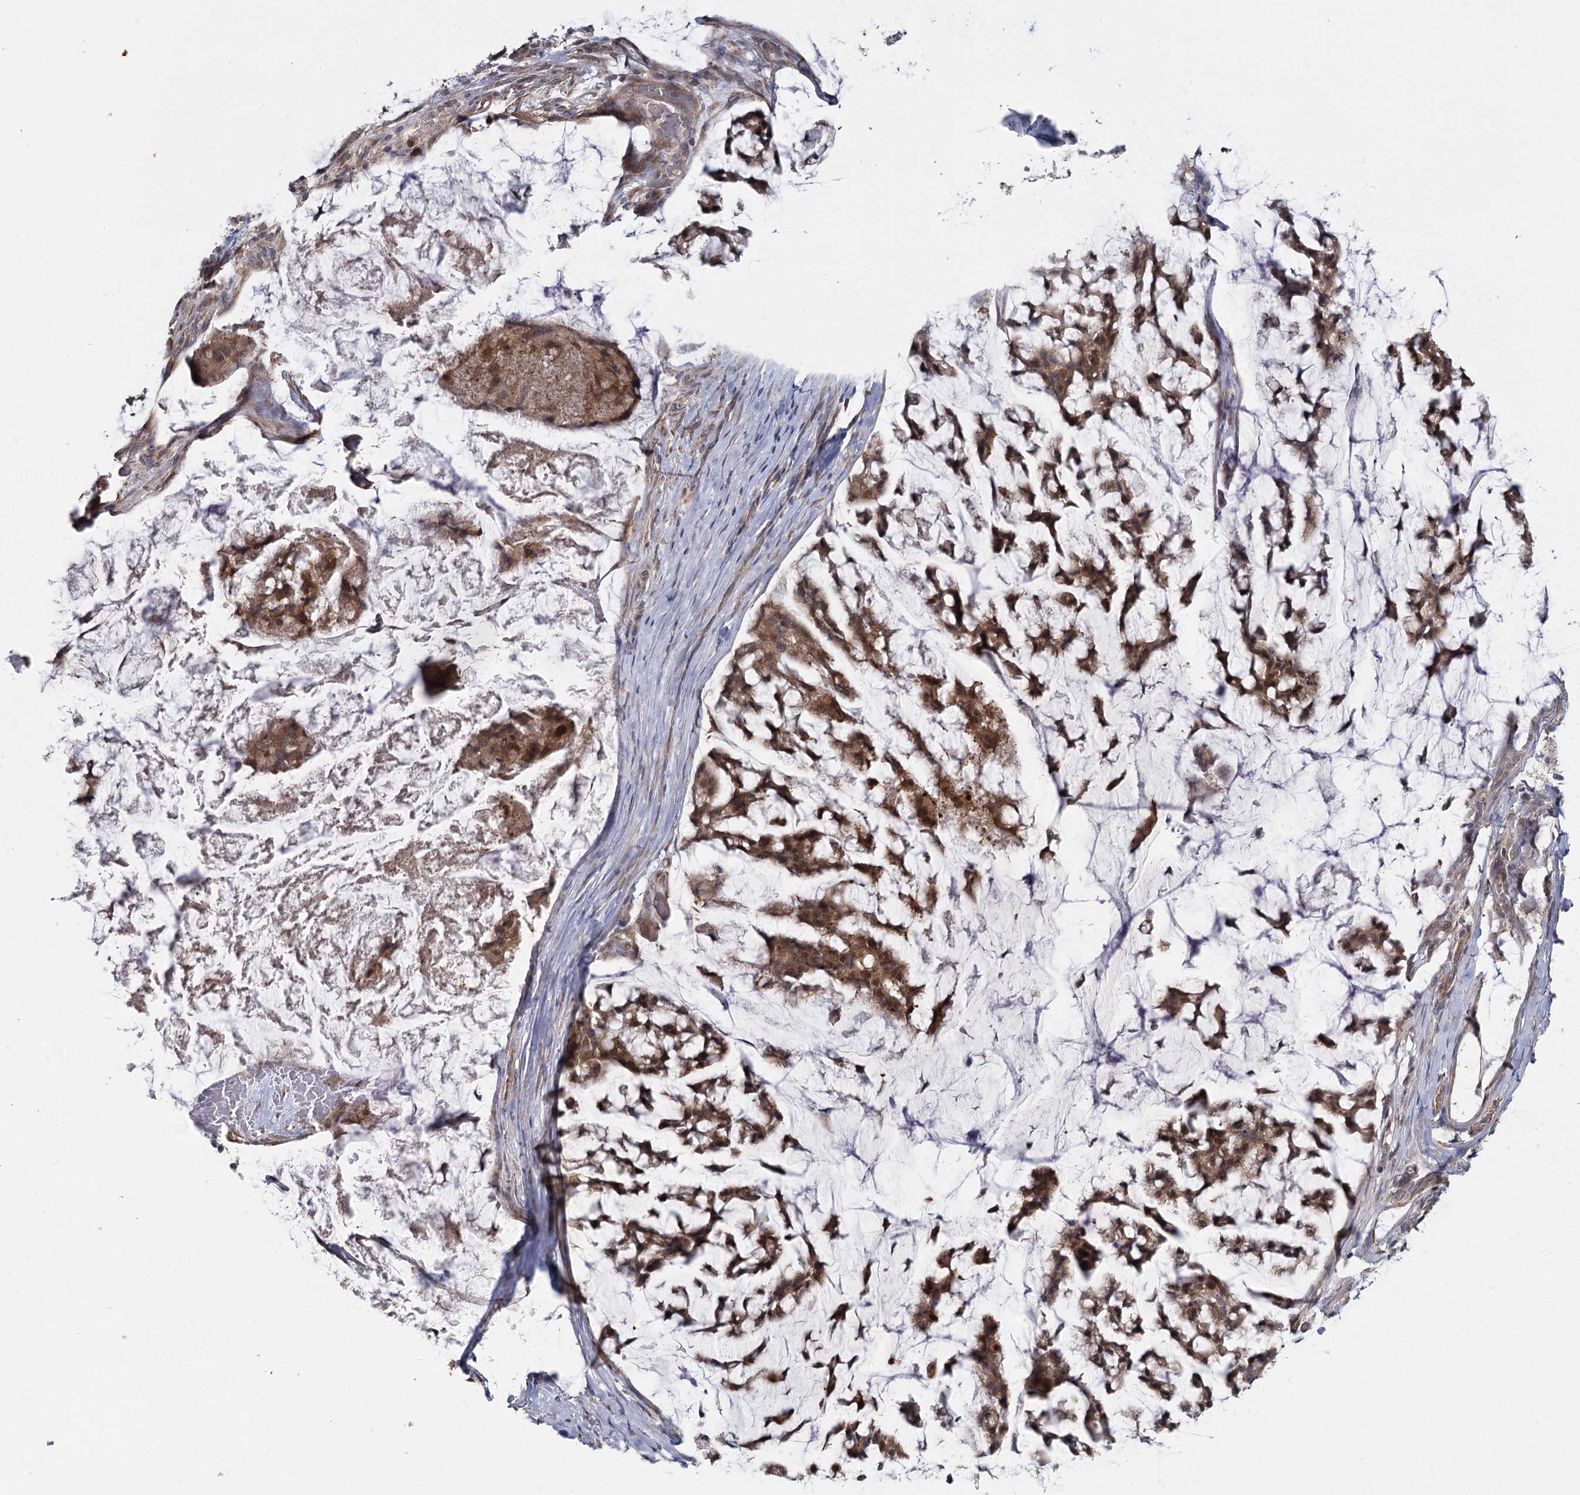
{"staining": {"intensity": "moderate", "quantity": ">75%", "location": "cytoplasmic/membranous,nuclear"}, "tissue": "stomach cancer", "cell_type": "Tumor cells", "image_type": "cancer", "snomed": [{"axis": "morphology", "description": "Adenocarcinoma, NOS"}, {"axis": "topography", "description": "Stomach, lower"}], "caption": "Human stomach cancer (adenocarcinoma) stained with a protein marker exhibits moderate staining in tumor cells.", "gene": "TBC1D9B", "patient": {"sex": "male", "age": 67}}